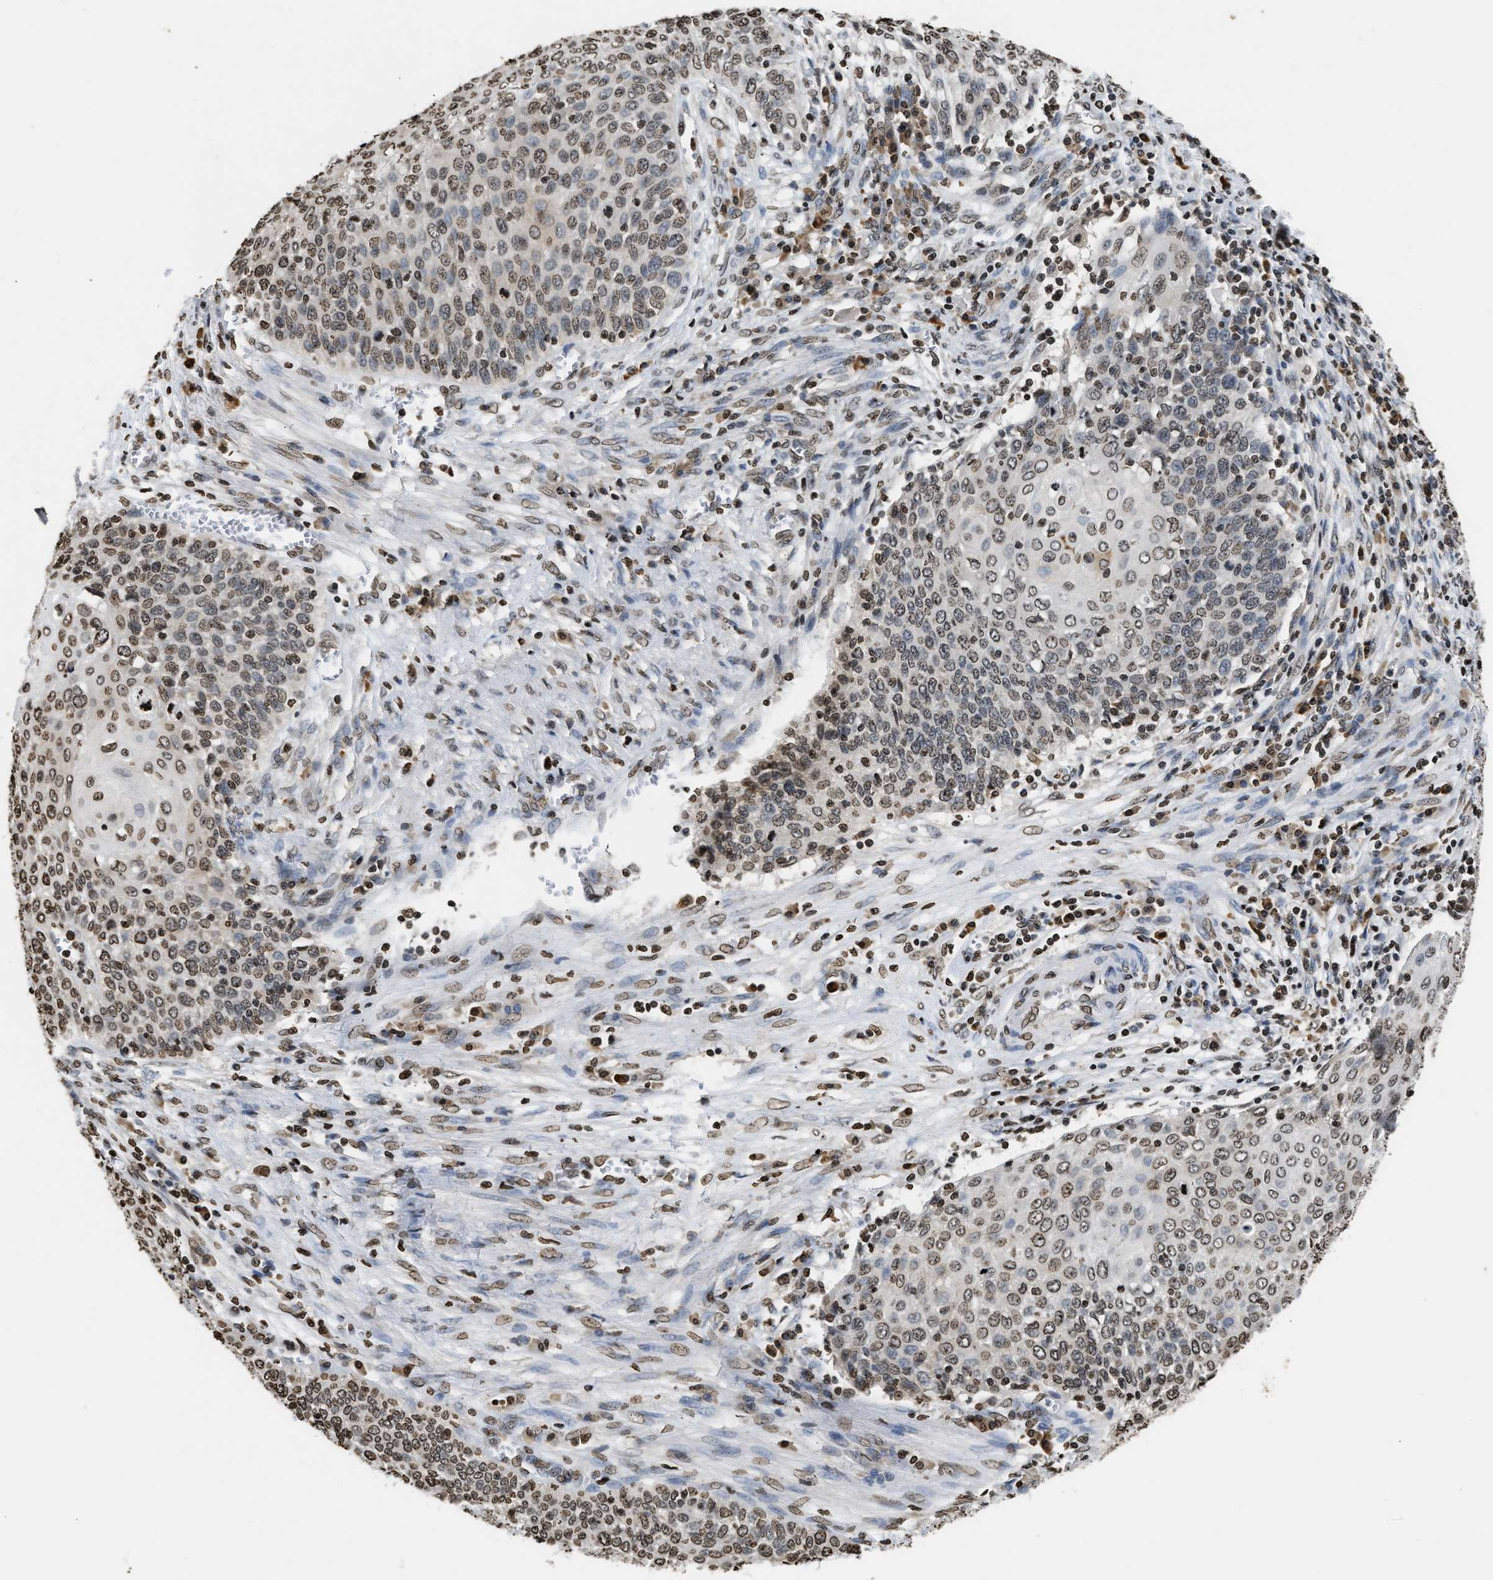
{"staining": {"intensity": "weak", "quantity": ">75%", "location": "nuclear"}, "tissue": "cervical cancer", "cell_type": "Tumor cells", "image_type": "cancer", "snomed": [{"axis": "morphology", "description": "Squamous cell carcinoma, NOS"}, {"axis": "topography", "description": "Cervix"}], "caption": "Immunohistochemical staining of human squamous cell carcinoma (cervical) displays weak nuclear protein positivity in approximately >75% of tumor cells.", "gene": "DNASE1L3", "patient": {"sex": "female", "age": 39}}